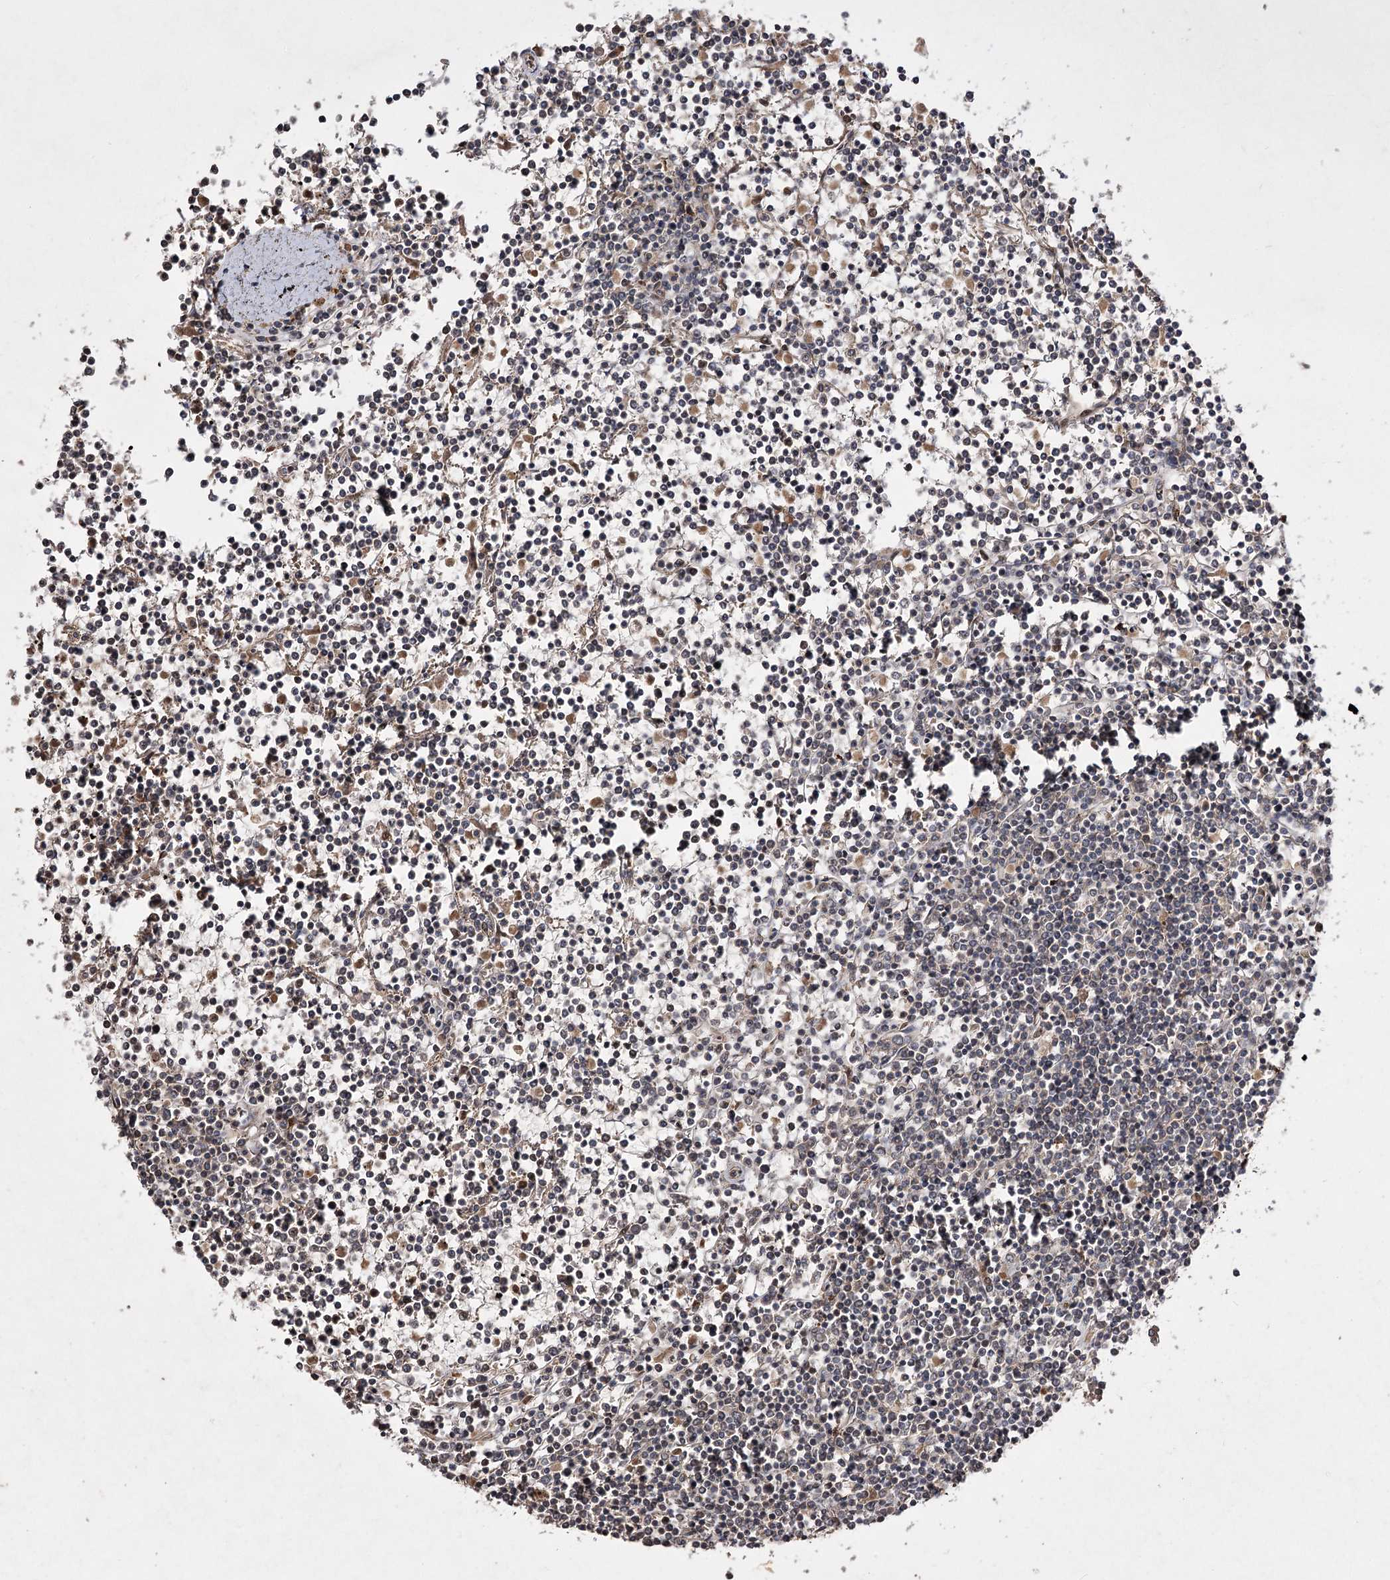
{"staining": {"intensity": "negative", "quantity": "none", "location": "none"}, "tissue": "lymphoma", "cell_type": "Tumor cells", "image_type": "cancer", "snomed": [{"axis": "morphology", "description": "Malignant lymphoma, non-Hodgkin's type, Low grade"}, {"axis": "topography", "description": "Spleen"}], "caption": "High power microscopy histopathology image of an IHC micrograph of low-grade malignant lymphoma, non-Hodgkin's type, revealing no significant expression in tumor cells.", "gene": "FANCL", "patient": {"sex": "female", "age": 19}}